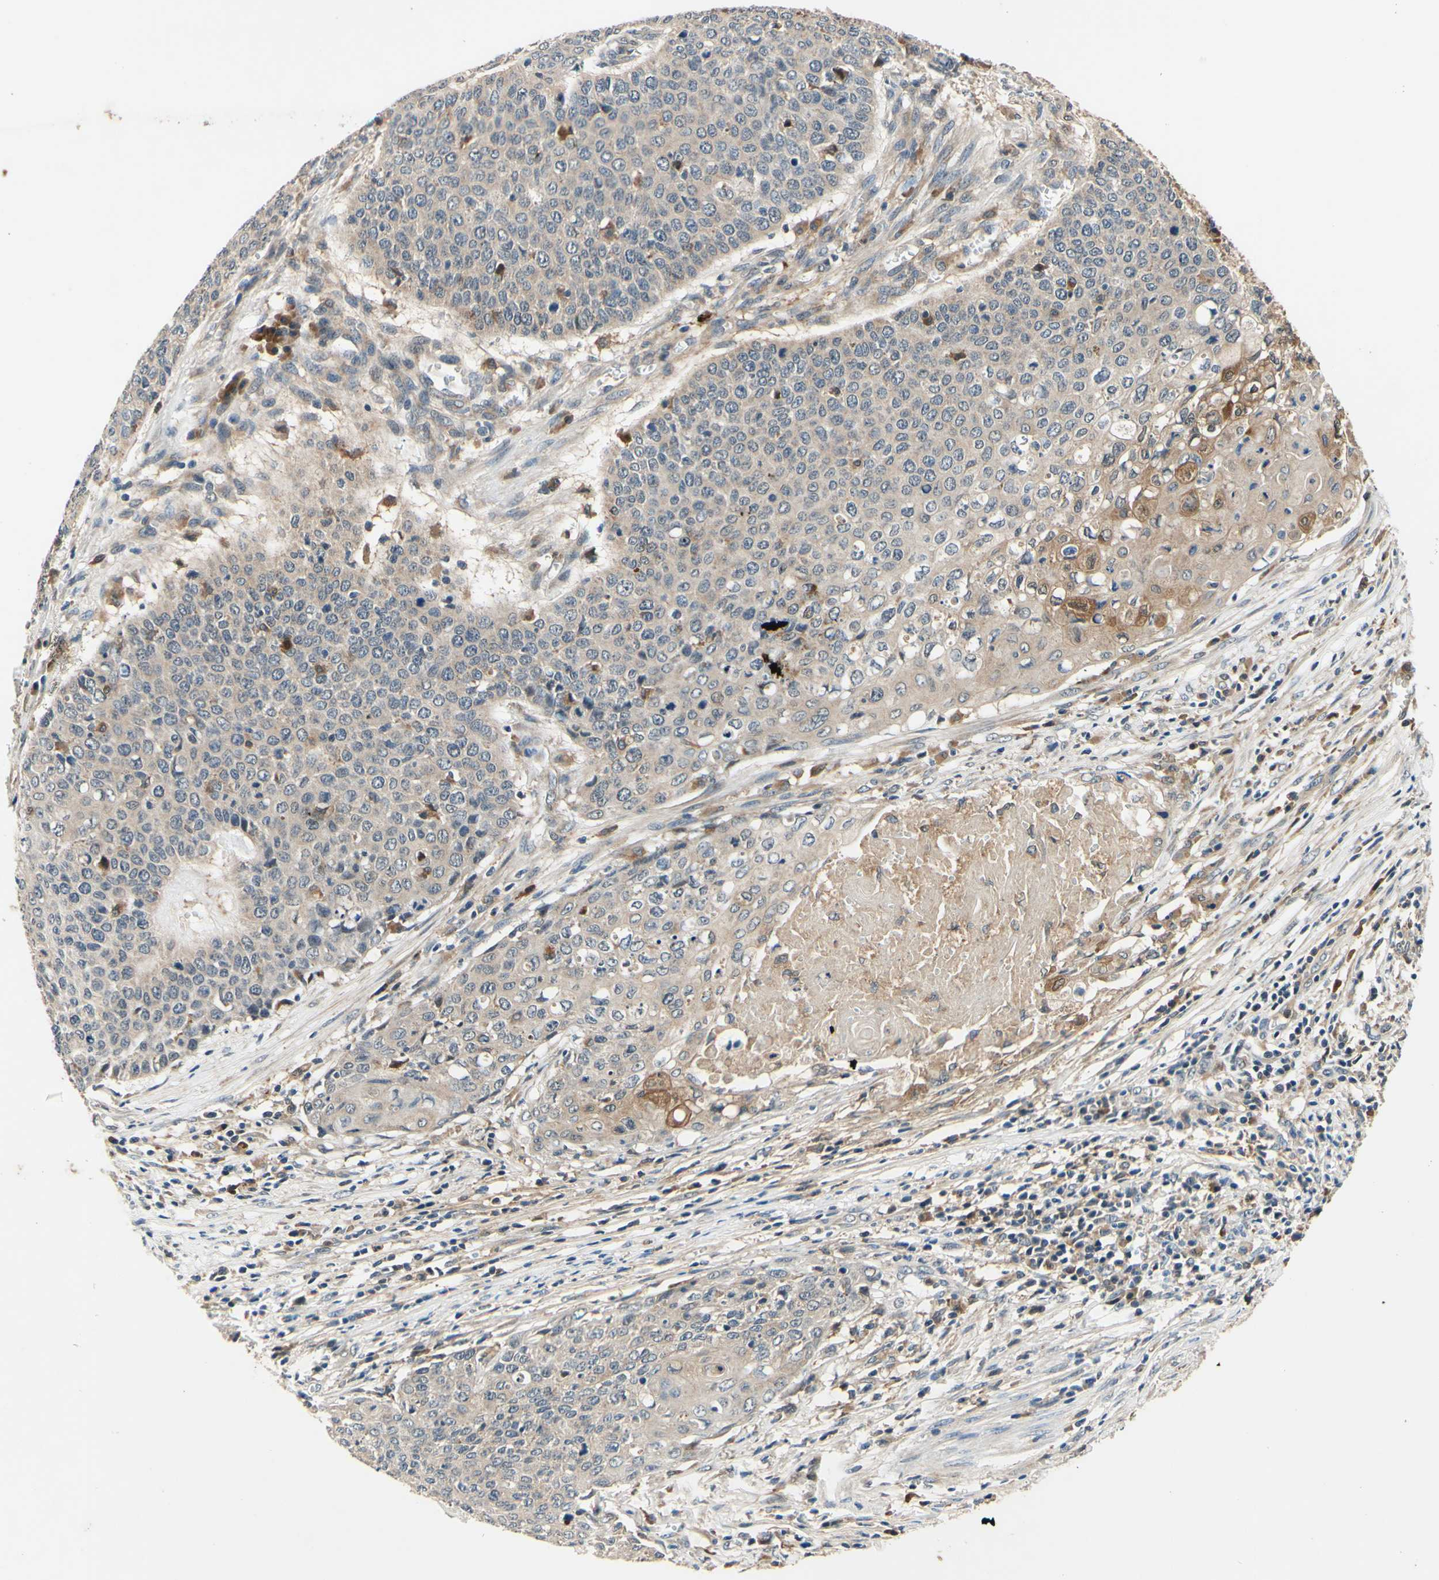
{"staining": {"intensity": "weak", "quantity": ">75%", "location": "cytoplasmic/membranous"}, "tissue": "cervical cancer", "cell_type": "Tumor cells", "image_type": "cancer", "snomed": [{"axis": "morphology", "description": "Squamous cell carcinoma, NOS"}, {"axis": "topography", "description": "Cervix"}], "caption": "The photomicrograph shows a brown stain indicating the presence of a protein in the cytoplasmic/membranous of tumor cells in squamous cell carcinoma (cervical).", "gene": "PLA2G4A", "patient": {"sex": "female", "age": 39}}